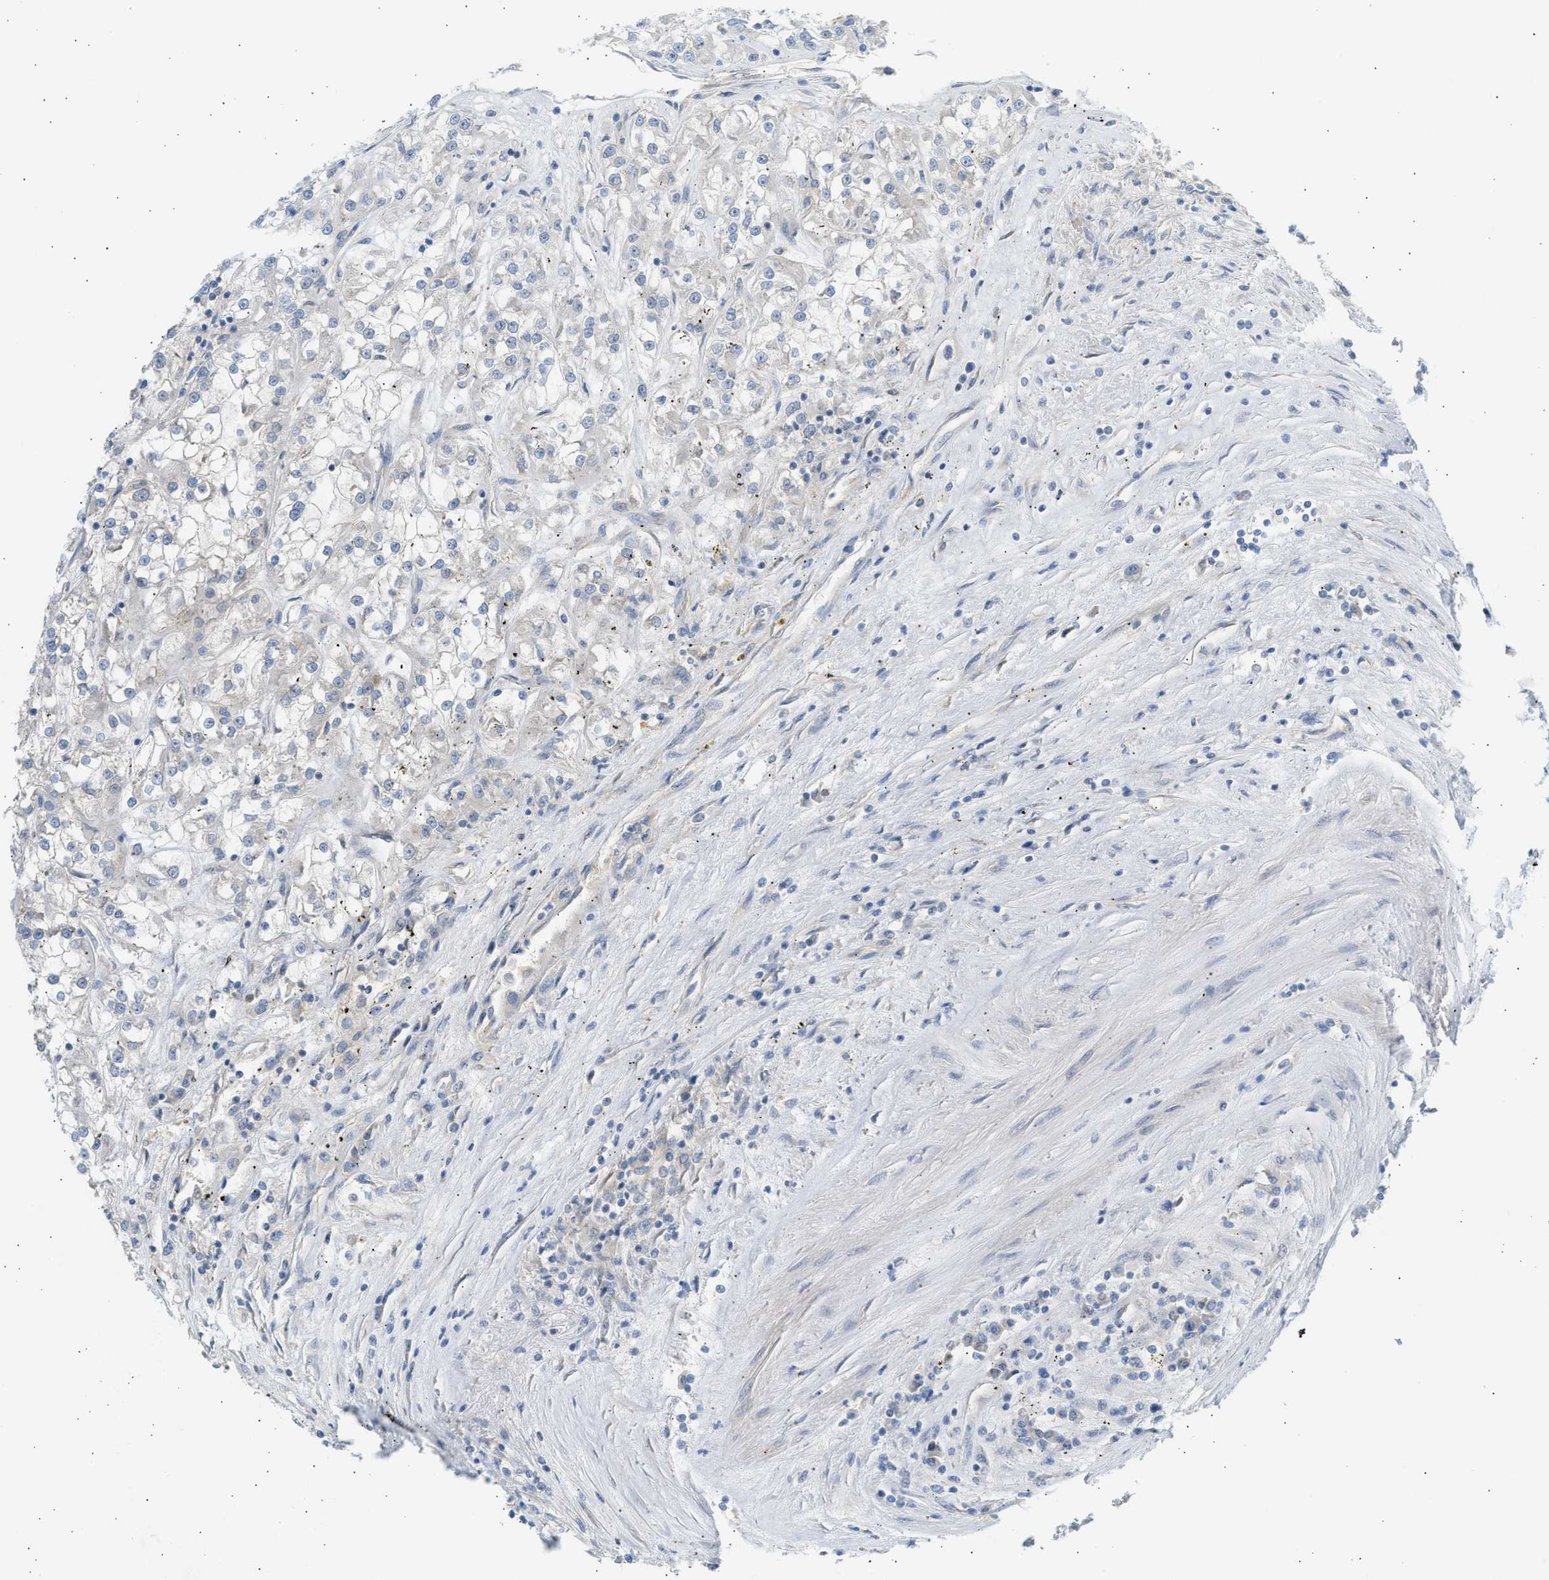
{"staining": {"intensity": "negative", "quantity": "none", "location": "none"}, "tissue": "renal cancer", "cell_type": "Tumor cells", "image_type": "cancer", "snomed": [{"axis": "morphology", "description": "Adenocarcinoma, NOS"}, {"axis": "topography", "description": "Kidney"}], "caption": "Tumor cells show no significant protein positivity in renal cancer.", "gene": "PAFAH1B1", "patient": {"sex": "female", "age": 52}}